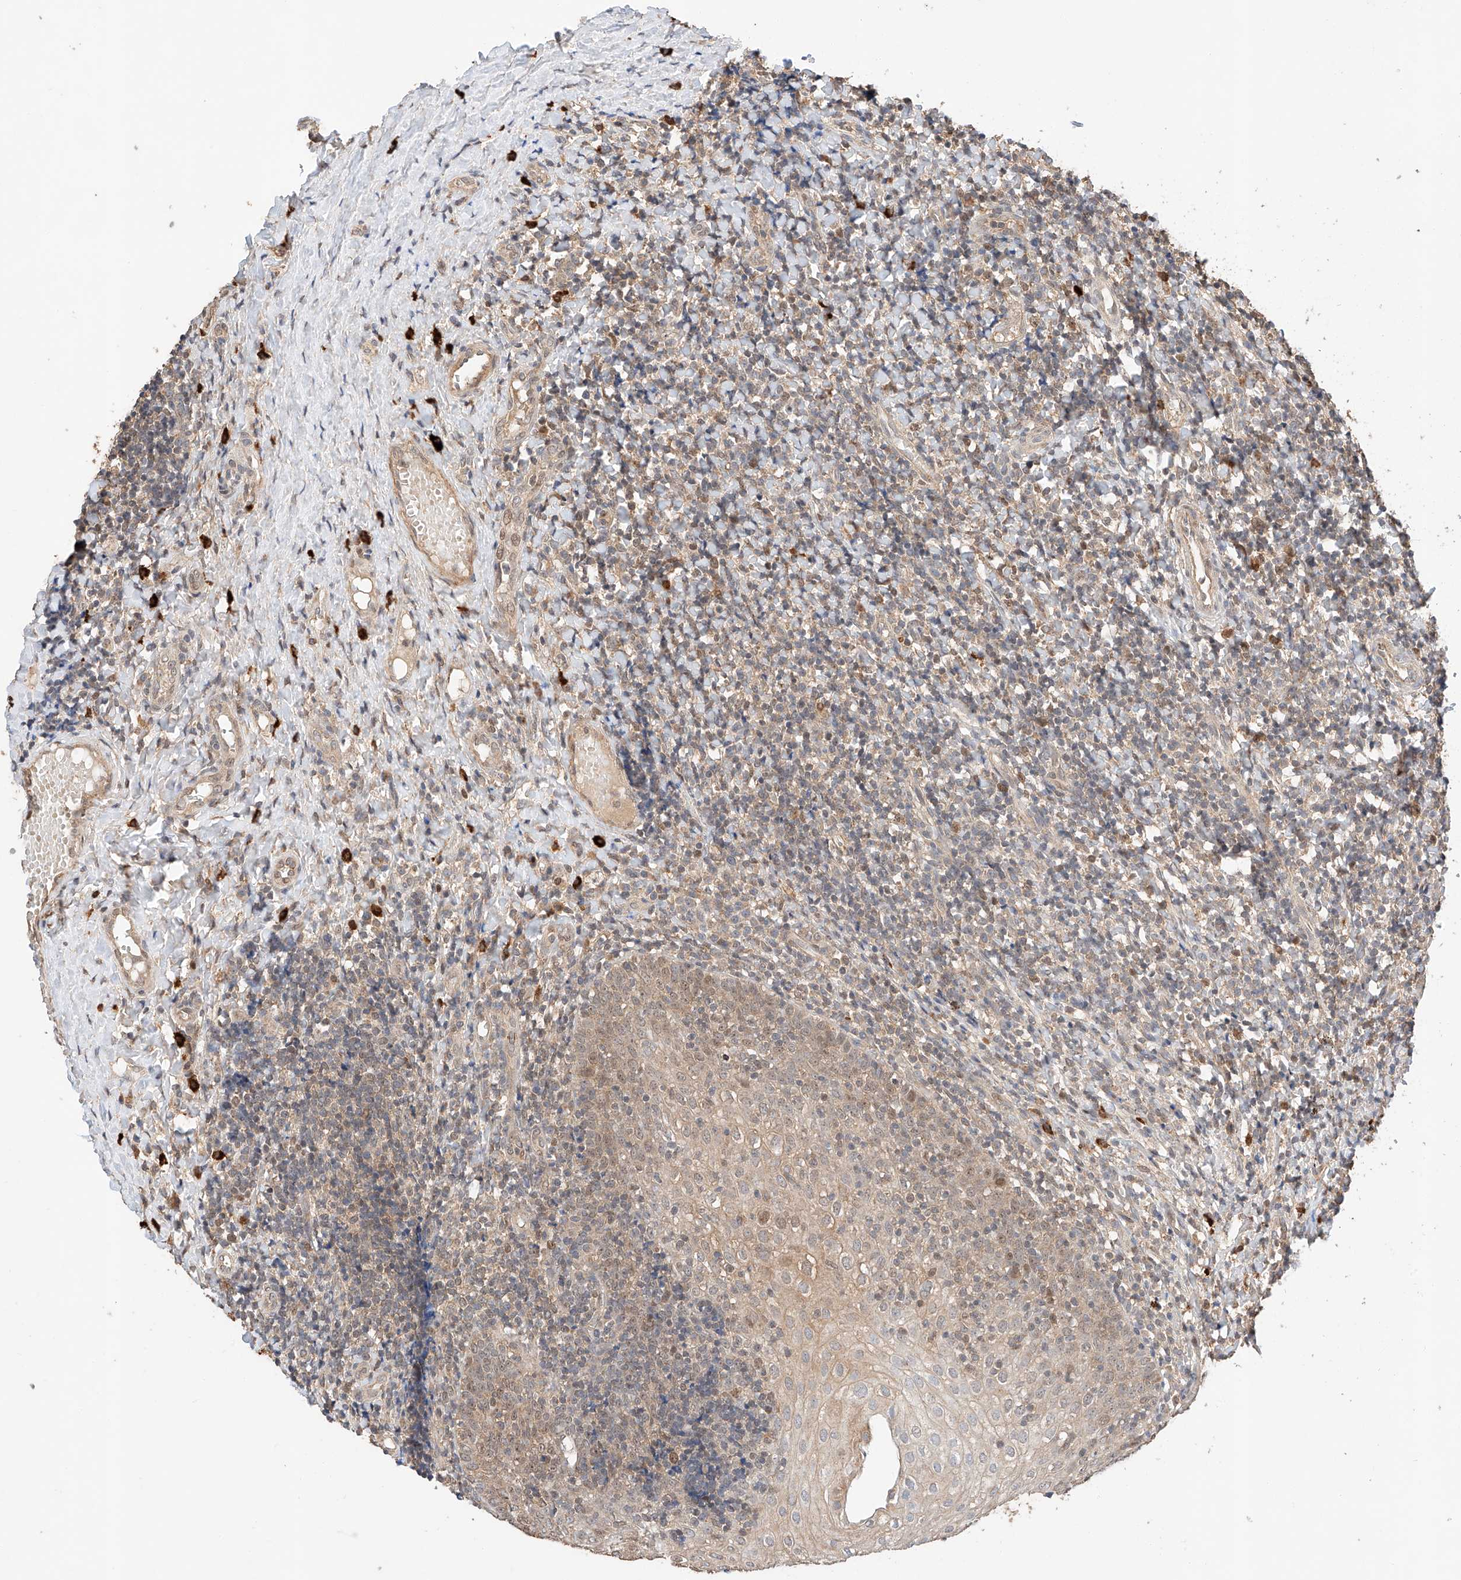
{"staining": {"intensity": "weak", "quantity": "25%-75%", "location": "cytoplasmic/membranous"}, "tissue": "tonsil", "cell_type": "Germinal center cells", "image_type": "normal", "snomed": [{"axis": "morphology", "description": "Normal tissue, NOS"}, {"axis": "topography", "description": "Tonsil"}], "caption": "Protein positivity by immunohistochemistry (IHC) demonstrates weak cytoplasmic/membranous staining in approximately 25%-75% of germinal center cells in benign tonsil.", "gene": "RAB23", "patient": {"sex": "female", "age": 19}}